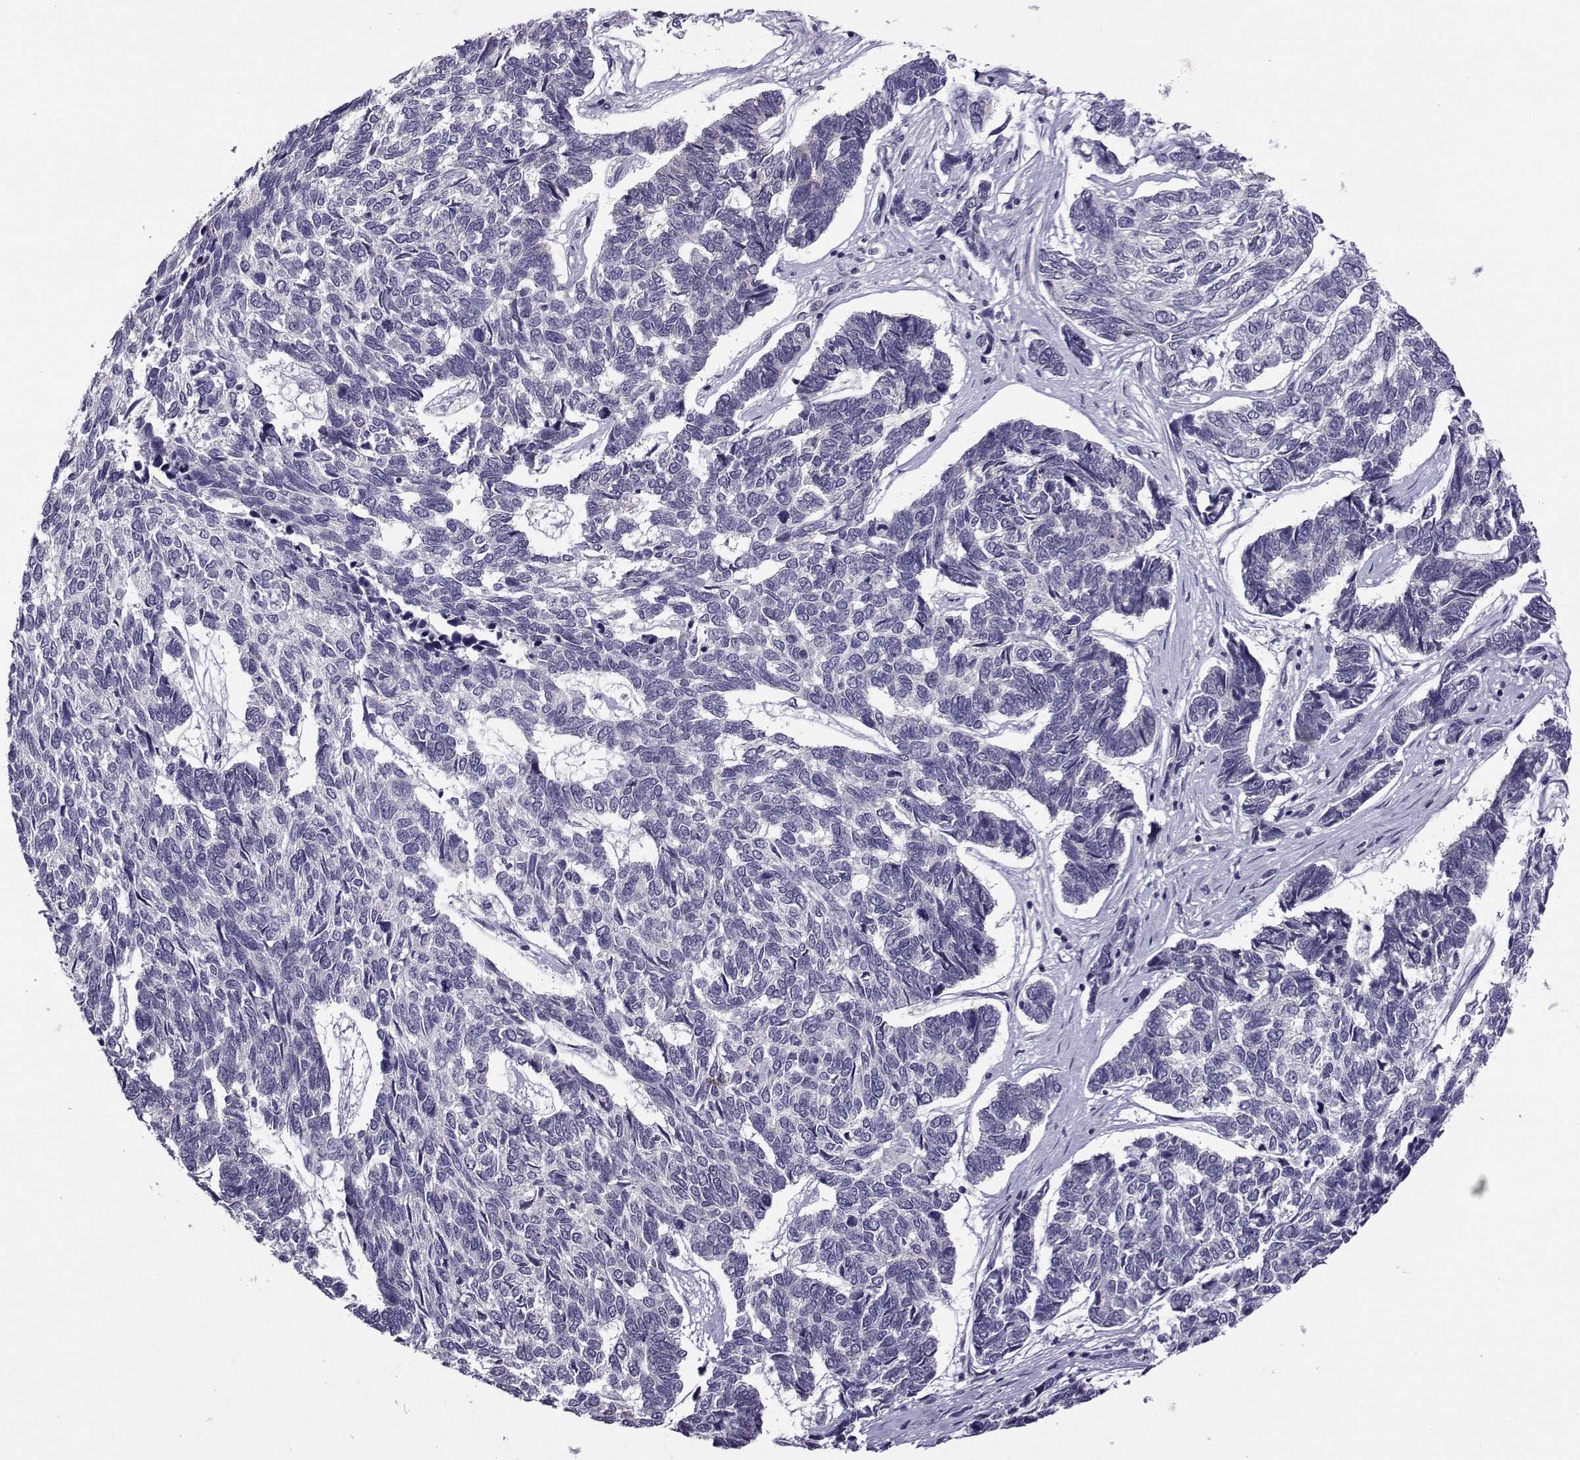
{"staining": {"intensity": "negative", "quantity": "none", "location": "none"}, "tissue": "skin cancer", "cell_type": "Tumor cells", "image_type": "cancer", "snomed": [{"axis": "morphology", "description": "Basal cell carcinoma"}, {"axis": "topography", "description": "Skin"}], "caption": "Immunohistochemistry (IHC) micrograph of skin cancer stained for a protein (brown), which shows no expression in tumor cells. (DAB IHC with hematoxylin counter stain).", "gene": "DDX20", "patient": {"sex": "female", "age": 65}}